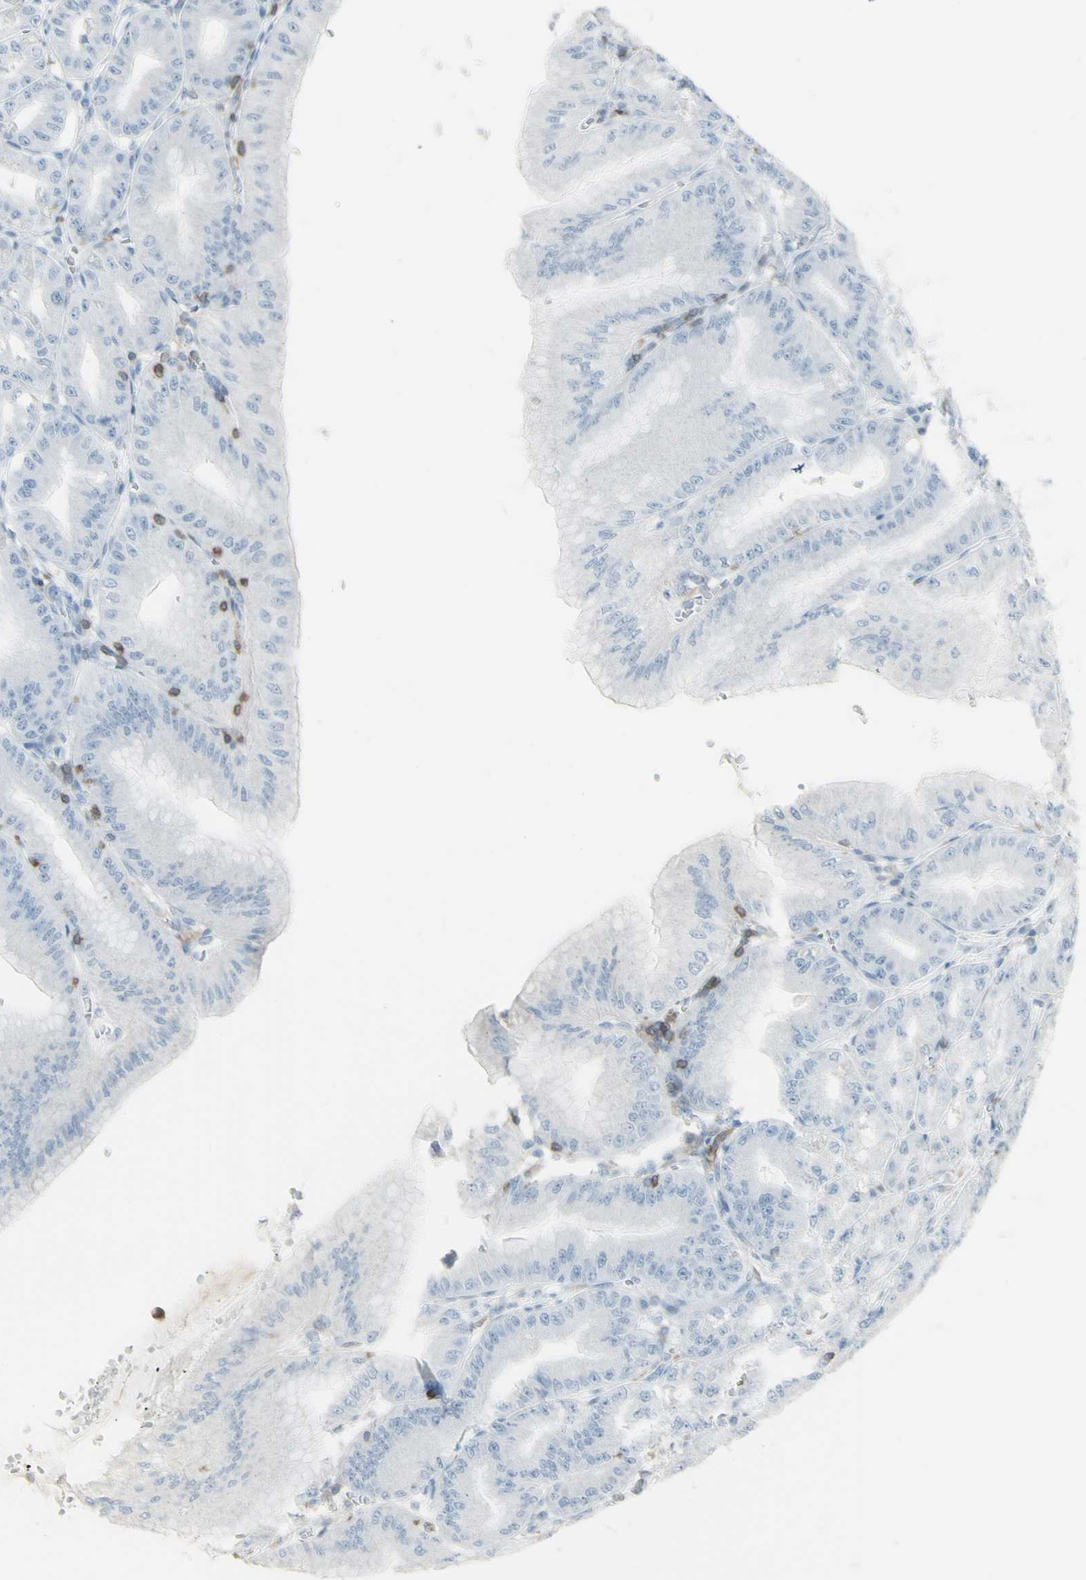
{"staining": {"intensity": "negative", "quantity": "none", "location": "none"}, "tissue": "stomach", "cell_type": "Glandular cells", "image_type": "normal", "snomed": [{"axis": "morphology", "description": "Normal tissue, NOS"}, {"axis": "topography", "description": "Stomach, lower"}], "caption": "Immunohistochemistry of unremarkable human stomach shows no positivity in glandular cells.", "gene": "NRG1", "patient": {"sex": "male", "age": 71}}